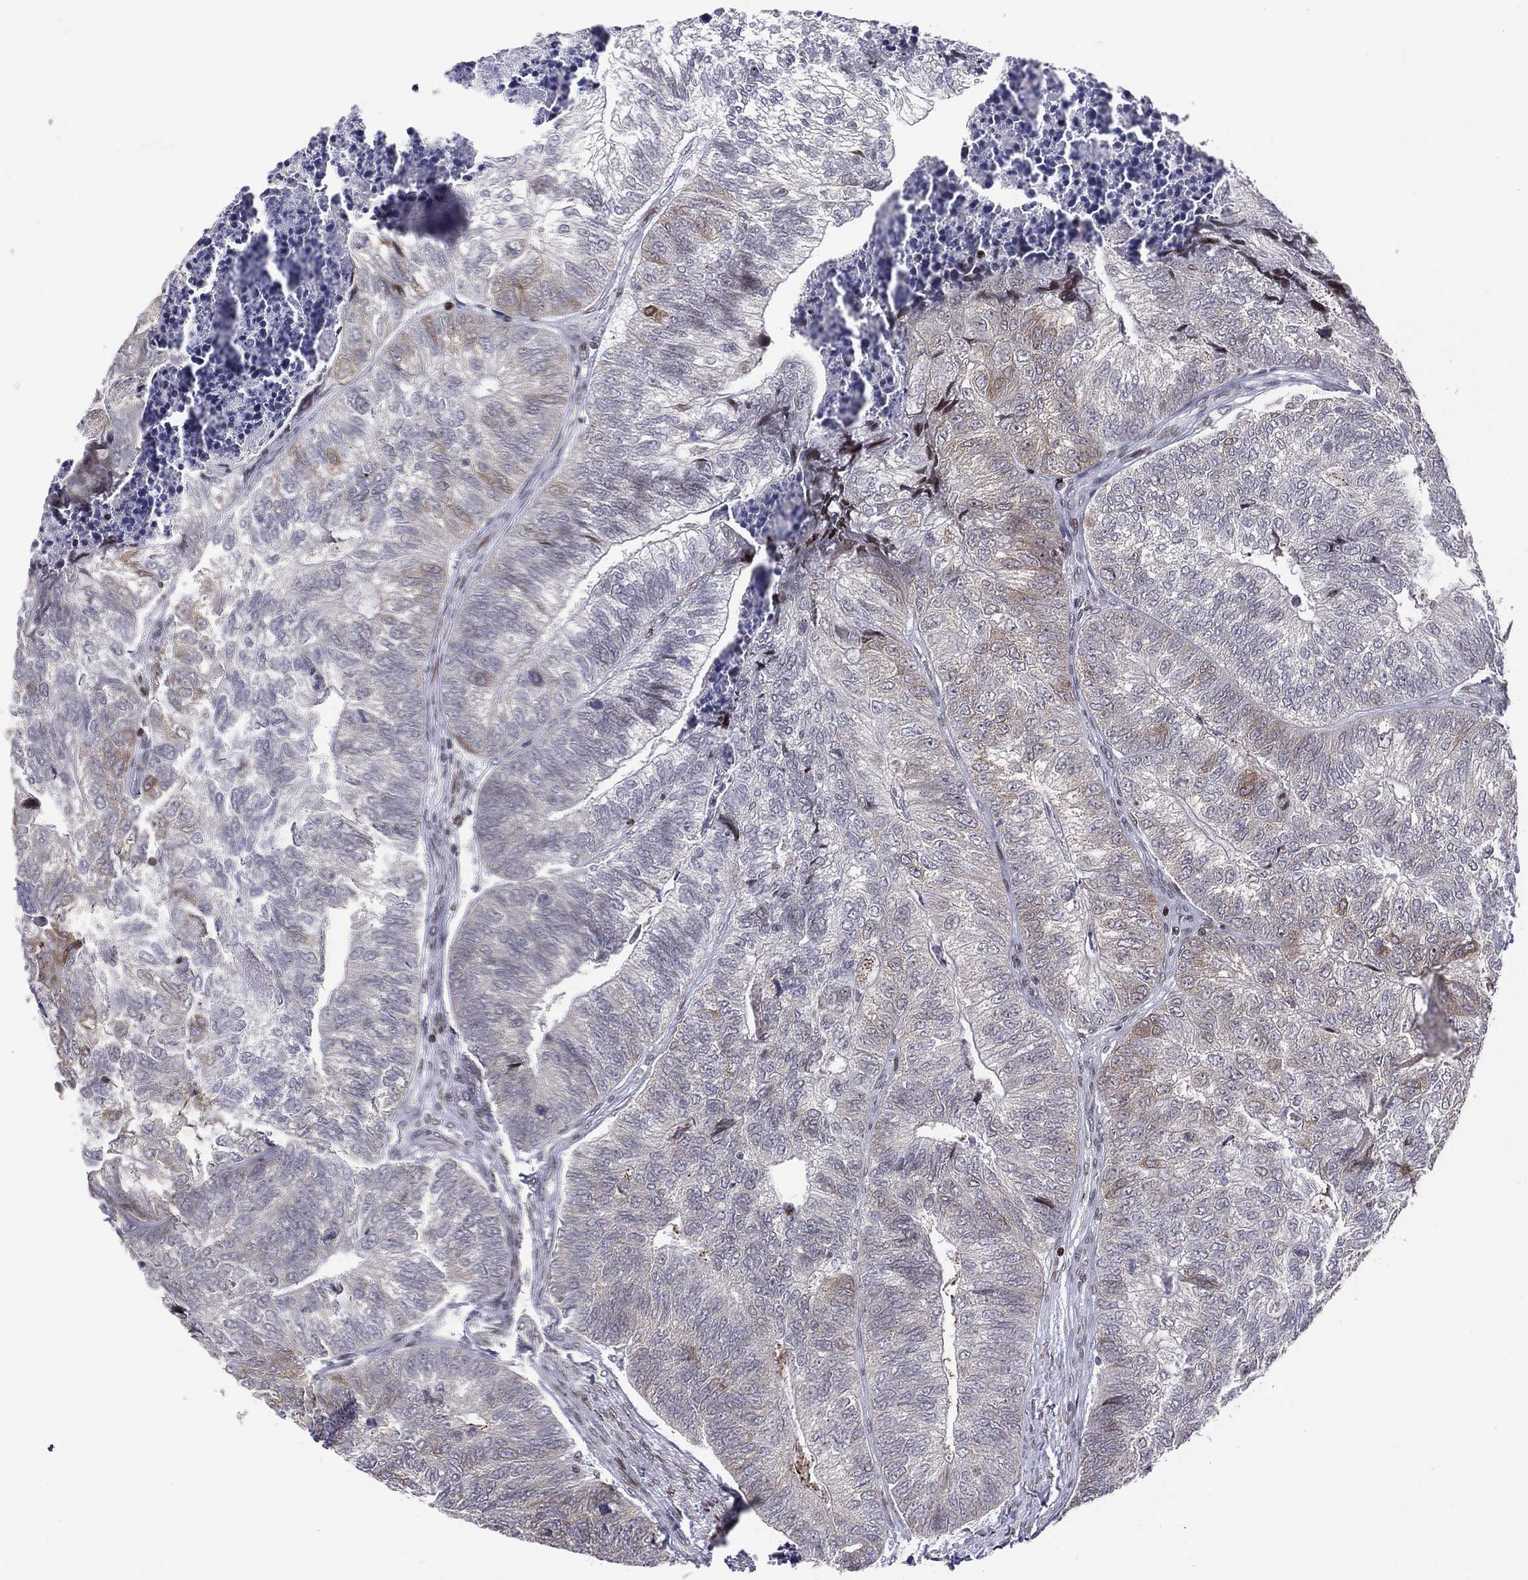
{"staining": {"intensity": "weak", "quantity": "<25%", "location": "cytoplasmic/membranous"}, "tissue": "colorectal cancer", "cell_type": "Tumor cells", "image_type": "cancer", "snomed": [{"axis": "morphology", "description": "Adenocarcinoma, NOS"}, {"axis": "topography", "description": "Colon"}], "caption": "IHC micrograph of neoplastic tissue: adenocarcinoma (colorectal) stained with DAB shows no significant protein positivity in tumor cells.", "gene": "DBF4B", "patient": {"sex": "female", "age": 67}}